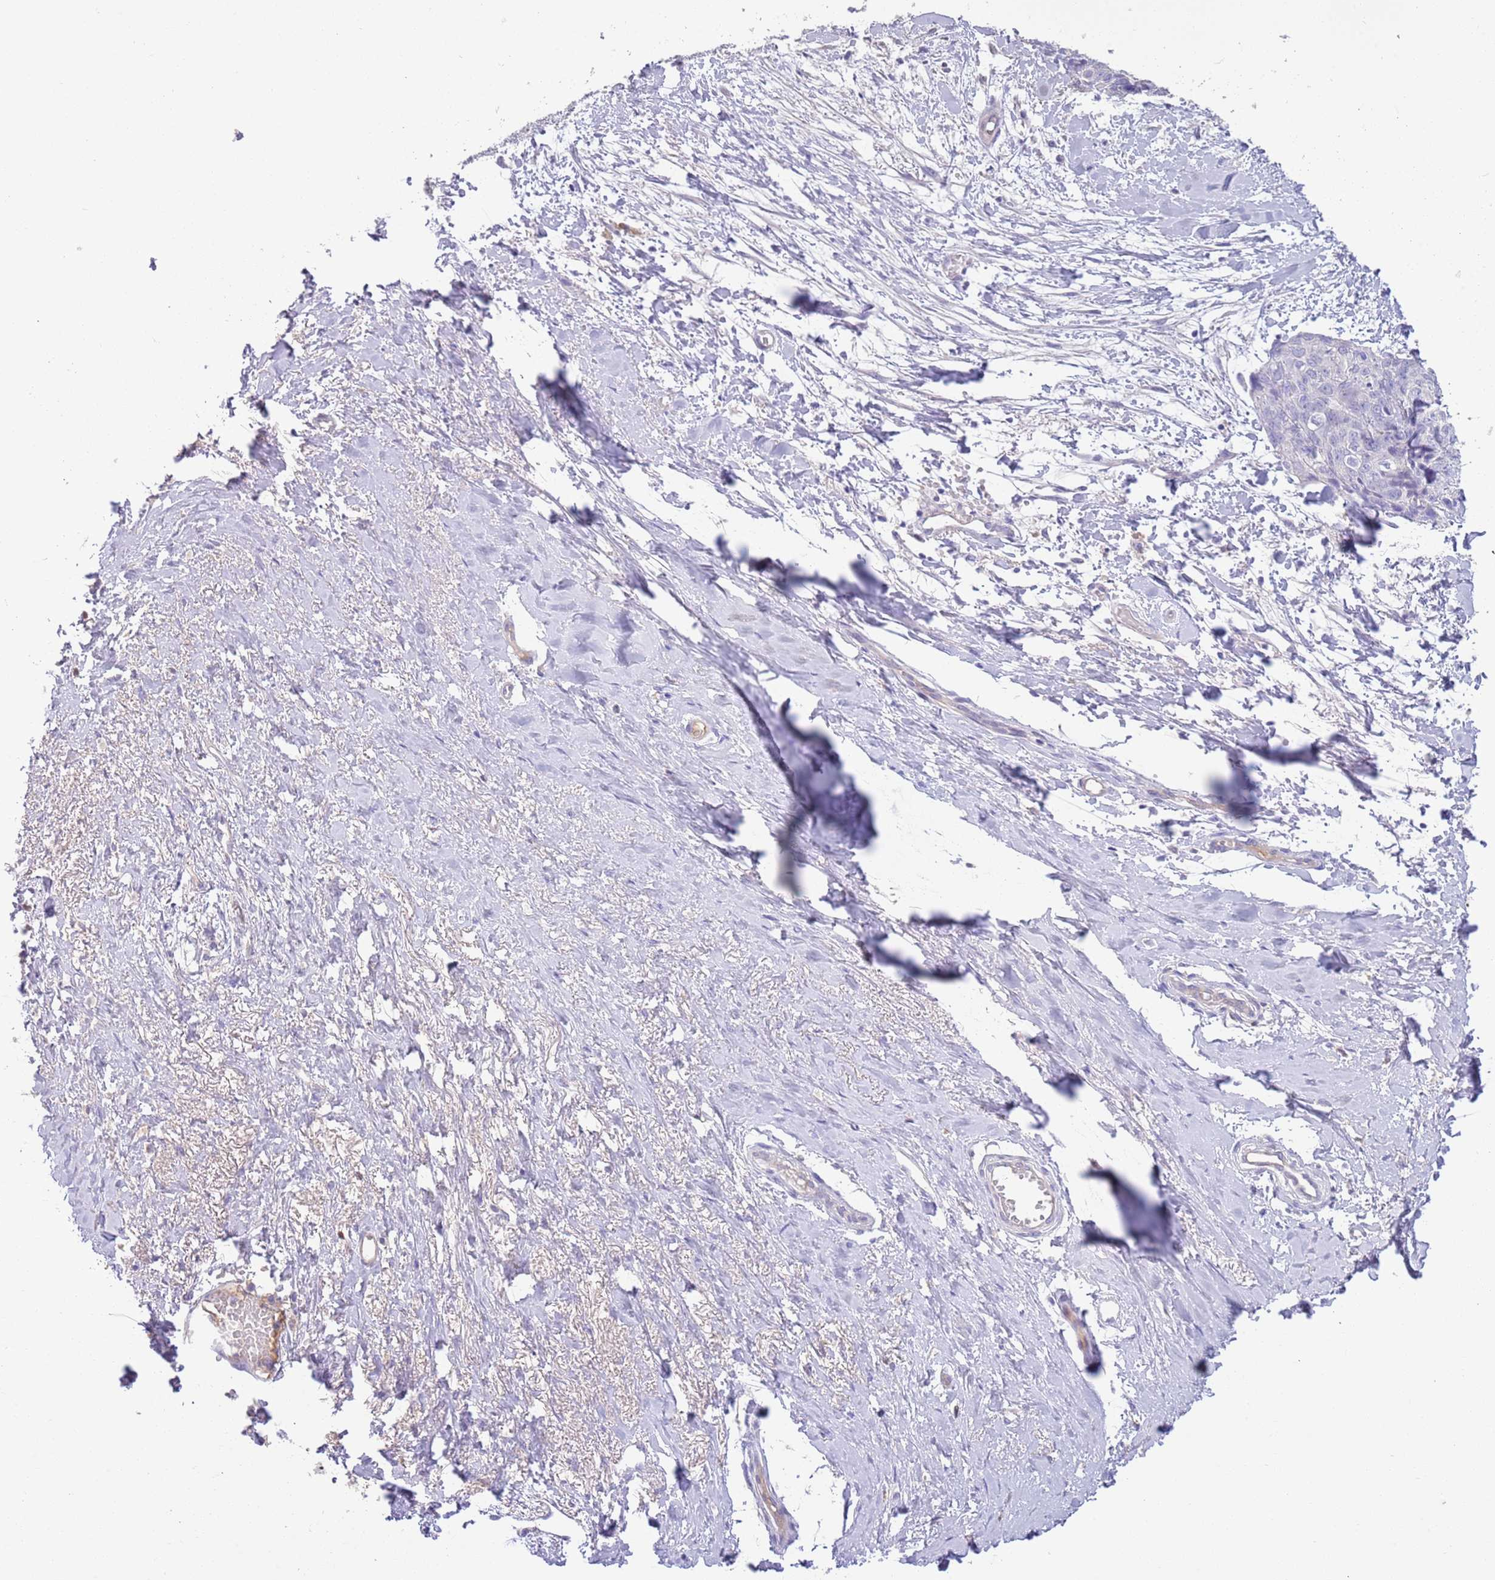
{"staining": {"intensity": "negative", "quantity": "none", "location": "none"}, "tissue": "skin cancer", "cell_type": "Tumor cells", "image_type": "cancer", "snomed": [{"axis": "morphology", "description": "Squamous cell carcinoma, NOS"}, {"axis": "topography", "description": "Skin"}, {"axis": "topography", "description": "Vulva"}], "caption": "DAB (3,3'-diaminobenzidine) immunohistochemical staining of human squamous cell carcinoma (skin) demonstrates no significant positivity in tumor cells. The staining was performed using DAB (3,3'-diaminobenzidine) to visualize the protein expression in brown, while the nuclei were stained in blue with hematoxylin (Magnification: 20x).", "gene": "IGFL4", "patient": {"sex": "female", "age": 85}}